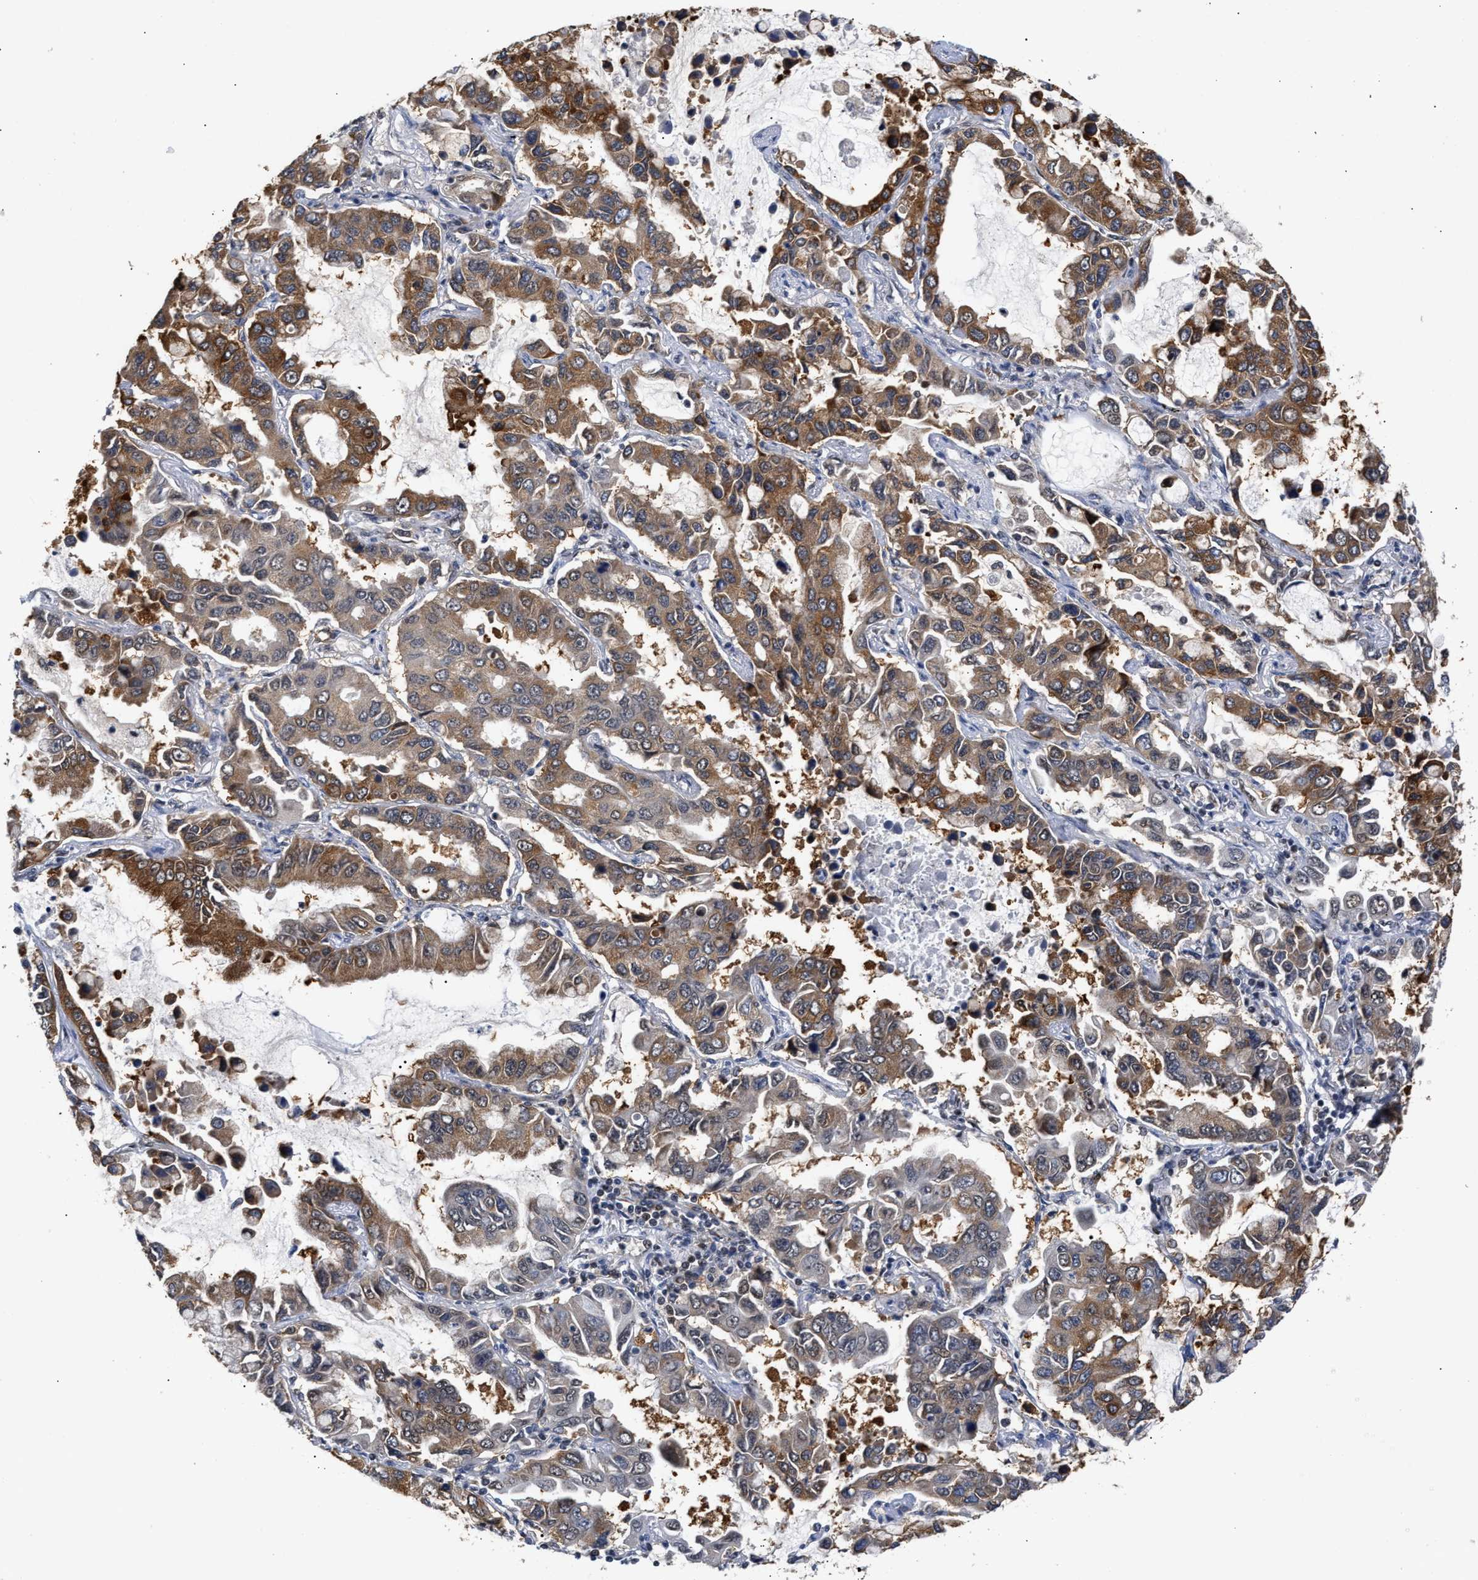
{"staining": {"intensity": "moderate", "quantity": ">75%", "location": "cytoplasmic/membranous"}, "tissue": "lung cancer", "cell_type": "Tumor cells", "image_type": "cancer", "snomed": [{"axis": "morphology", "description": "Adenocarcinoma, NOS"}, {"axis": "topography", "description": "Lung"}], "caption": "An immunohistochemistry (IHC) image of neoplastic tissue is shown. Protein staining in brown highlights moderate cytoplasmic/membranous positivity in lung adenocarcinoma within tumor cells.", "gene": "CLIP2", "patient": {"sex": "male", "age": 64}}